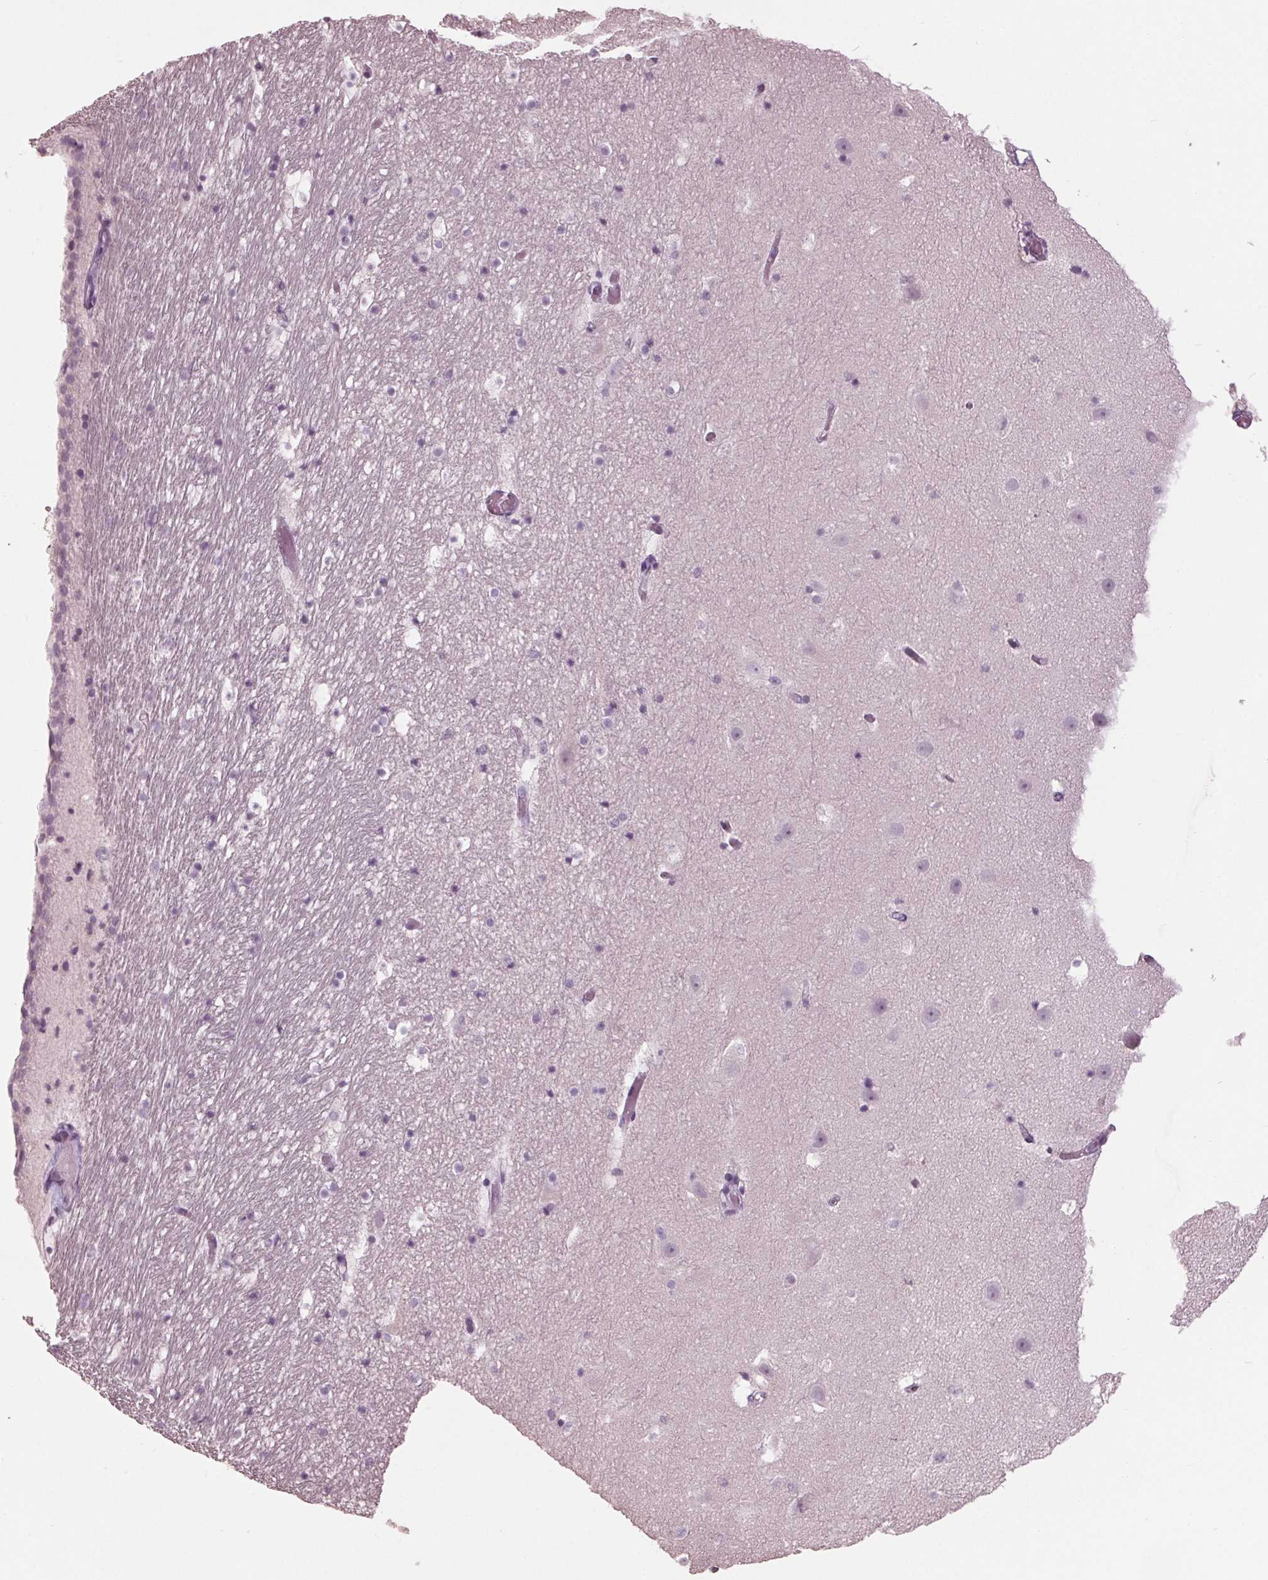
{"staining": {"intensity": "negative", "quantity": "none", "location": "none"}, "tissue": "hippocampus", "cell_type": "Glial cells", "image_type": "normal", "snomed": [{"axis": "morphology", "description": "Normal tissue, NOS"}, {"axis": "topography", "description": "Hippocampus"}], "caption": "The immunohistochemistry (IHC) image has no significant expression in glial cells of hippocampus. The staining was performed using DAB (3,3'-diaminobenzidine) to visualize the protein expression in brown, while the nuclei were stained in blue with hematoxylin (Magnification: 20x).", "gene": "TNNC2", "patient": {"sex": "male", "age": 26}}